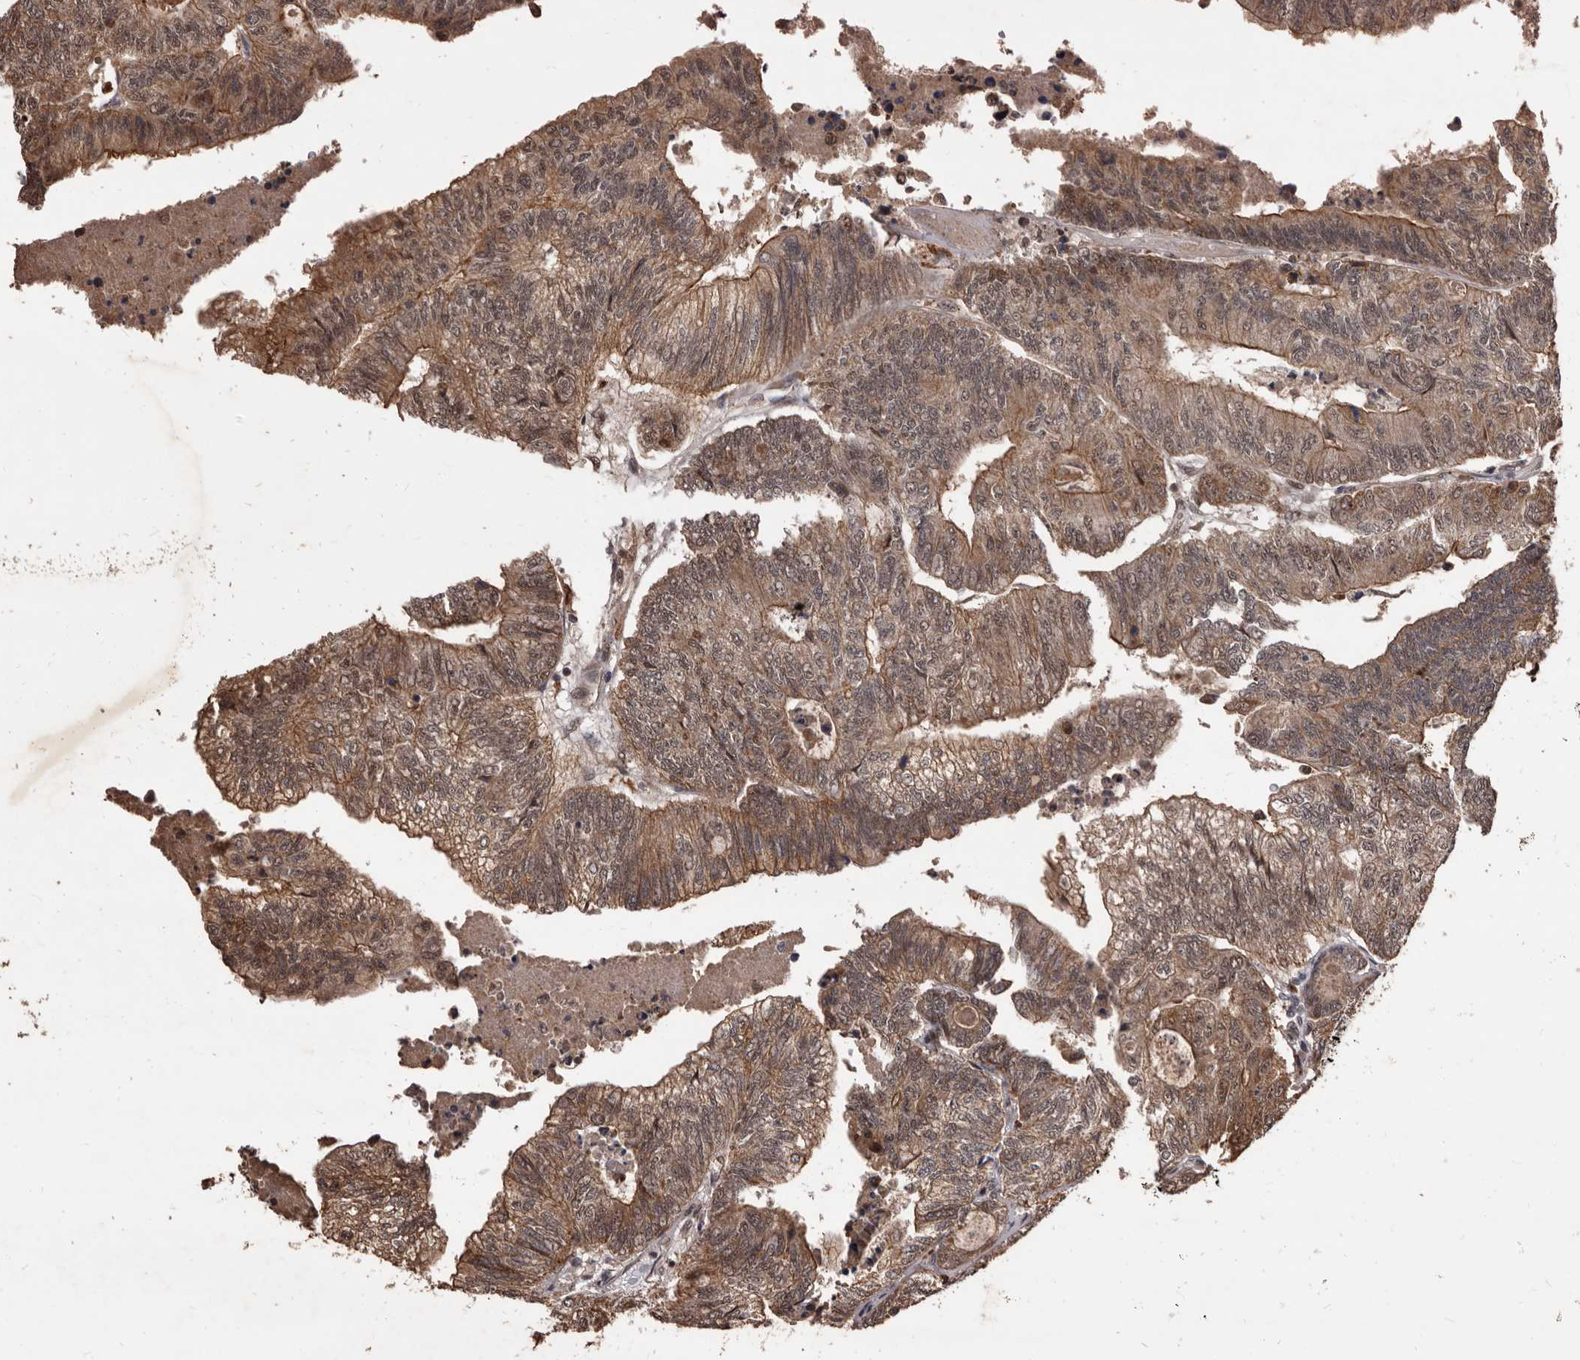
{"staining": {"intensity": "moderate", "quantity": ">75%", "location": "cytoplasmic/membranous"}, "tissue": "colorectal cancer", "cell_type": "Tumor cells", "image_type": "cancer", "snomed": [{"axis": "morphology", "description": "Adenocarcinoma, NOS"}, {"axis": "topography", "description": "Colon"}], "caption": "Immunohistochemical staining of human colorectal cancer displays medium levels of moderate cytoplasmic/membranous protein positivity in approximately >75% of tumor cells.", "gene": "AHR", "patient": {"sex": "female", "age": 67}}